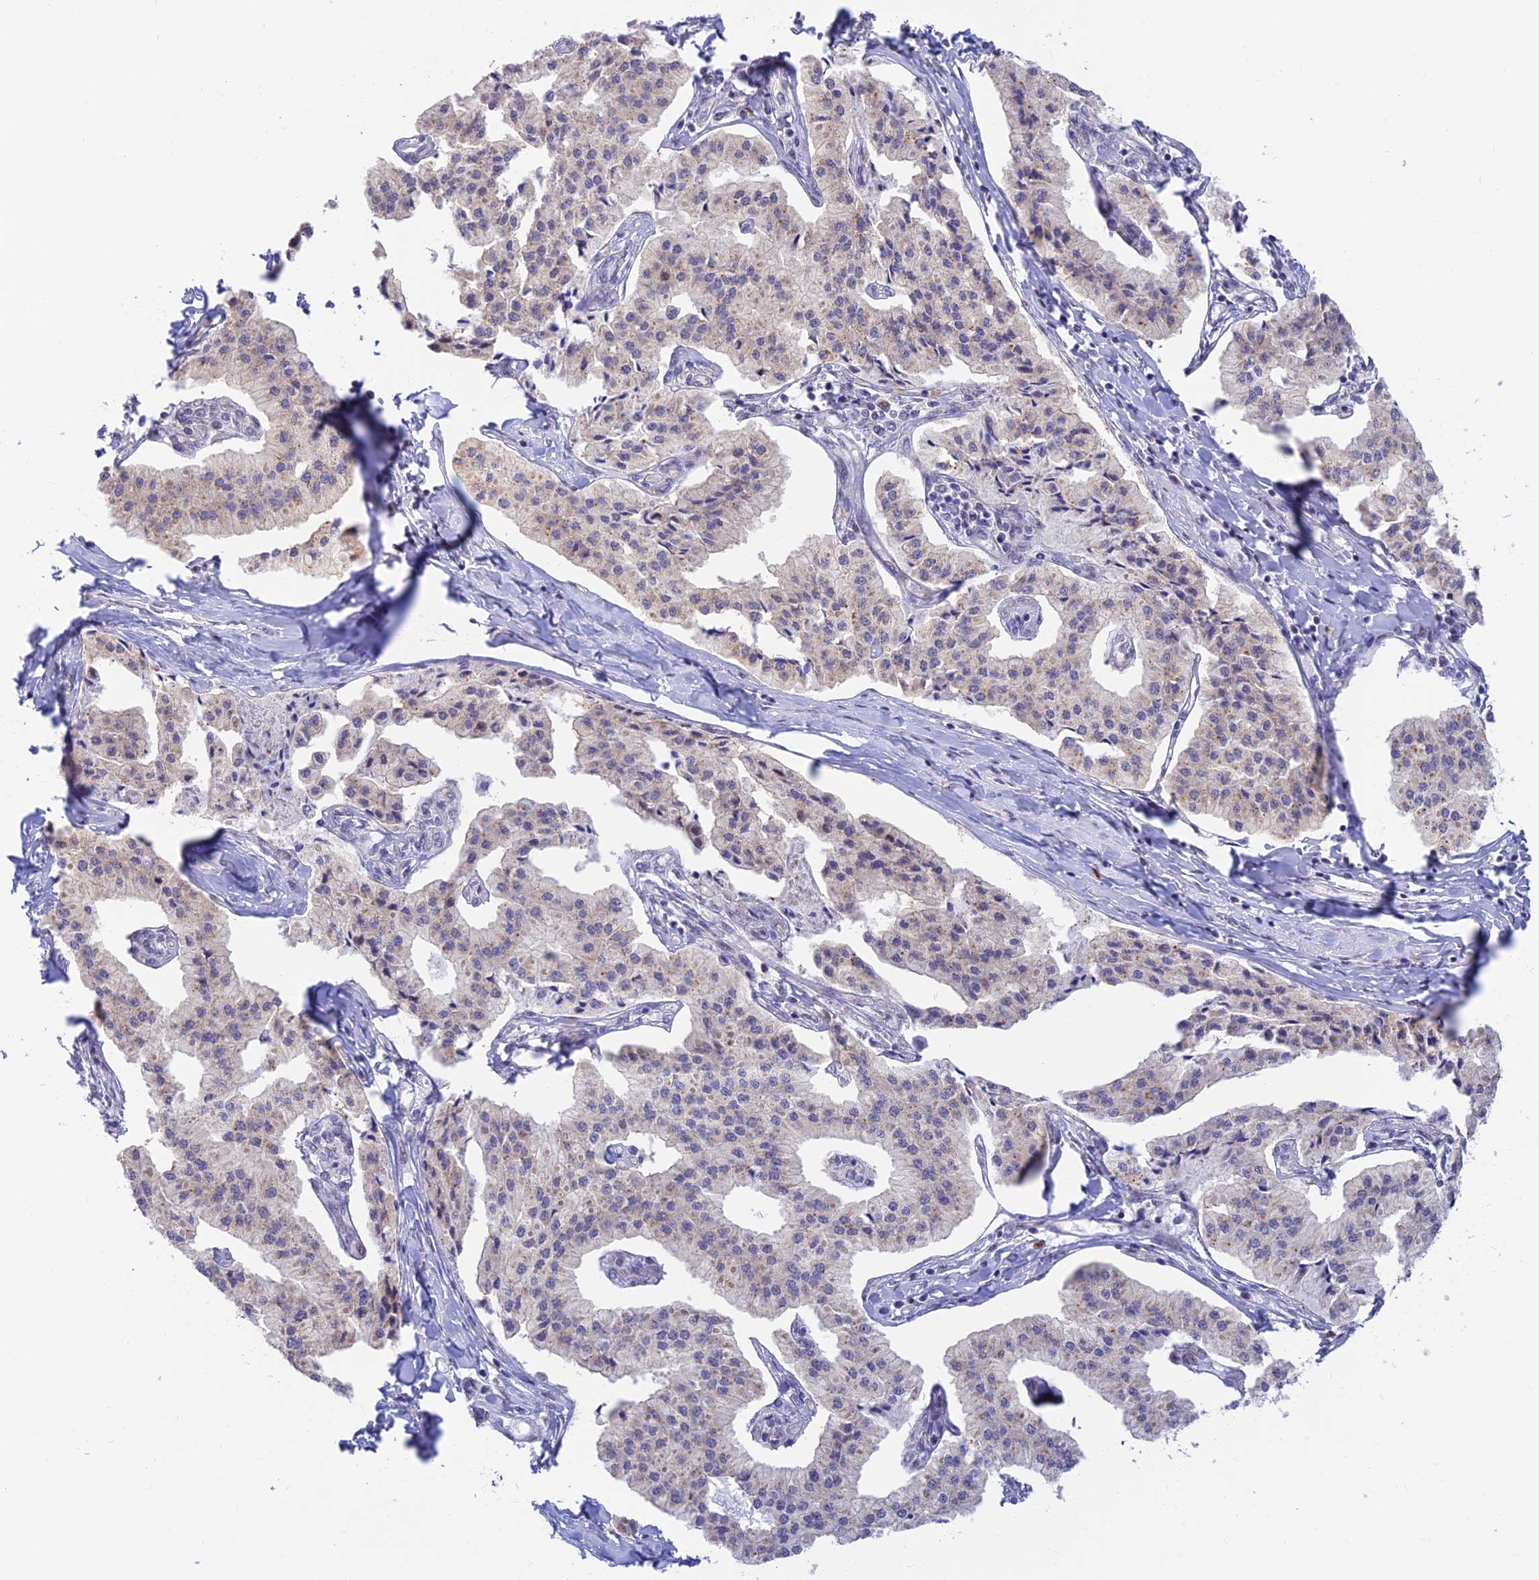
{"staining": {"intensity": "negative", "quantity": "none", "location": "none"}, "tissue": "pancreatic cancer", "cell_type": "Tumor cells", "image_type": "cancer", "snomed": [{"axis": "morphology", "description": "Adenocarcinoma, NOS"}, {"axis": "topography", "description": "Pancreas"}], "caption": "Immunohistochemistry histopathology image of human pancreatic adenocarcinoma stained for a protein (brown), which exhibits no staining in tumor cells. (Stains: DAB (3,3'-diaminobenzidine) immunohistochemistry (IHC) with hematoxylin counter stain, Microscopy: brightfield microscopy at high magnification).", "gene": "INKA1", "patient": {"sex": "female", "age": 50}}